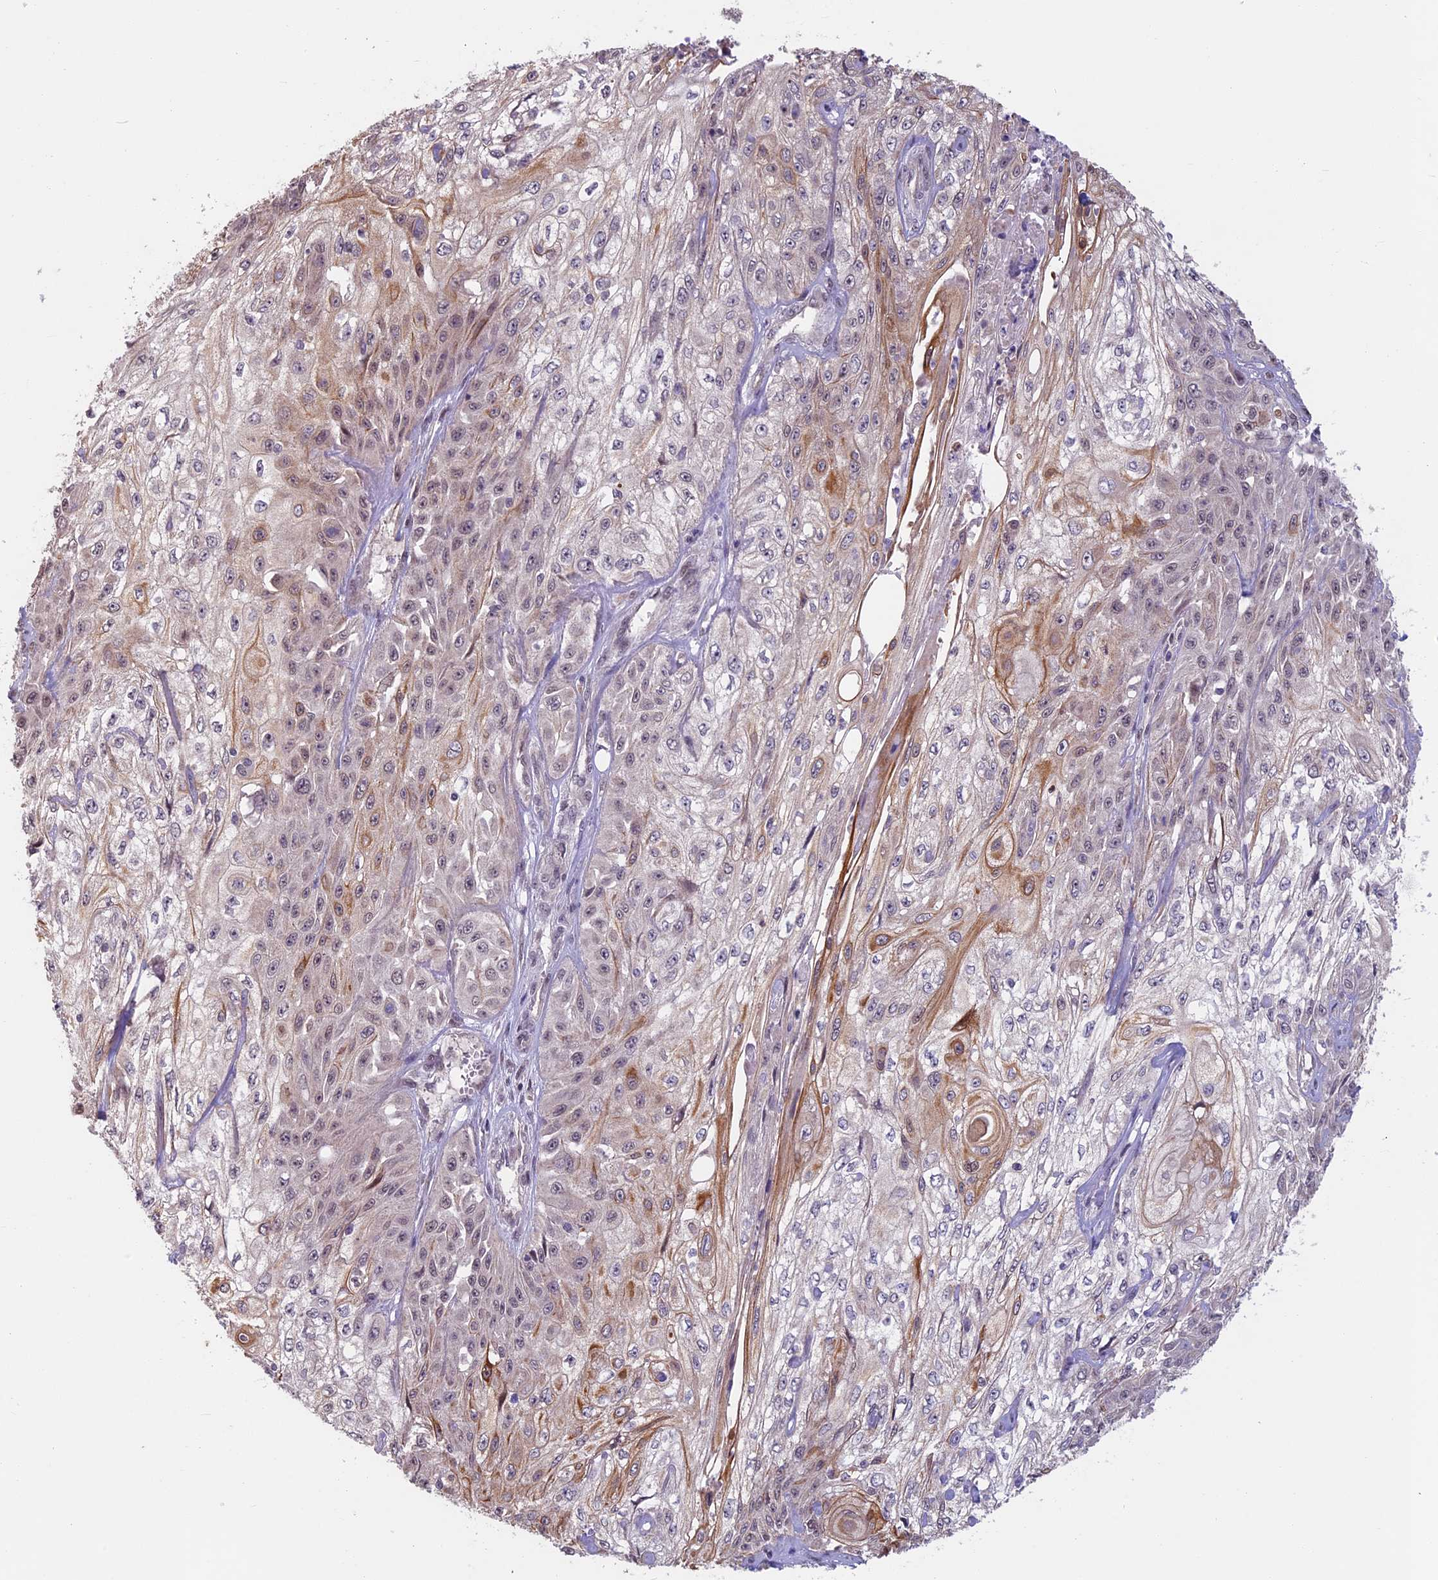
{"staining": {"intensity": "weak", "quantity": "25%-75%", "location": "cytoplasmic/membranous,nuclear"}, "tissue": "skin cancer", "cell_type": "Tumor cells", "image_type": "cancer", "snomed": [{"axis": "morphology", "description": "Squamous cell carcinoma, NOS"}, {"axis": "morphology", "description": "Squamous cell carcinoma, metastatic, NOS"}, {"axis": "topography", "description": "Skin"}, {"axis": "topography", "description": "Lymph node"}], "caption": "Brown immunohistochemical staining in metastatic squamous cell carcinoma (skin) reveals weak cytoplasmic/membranous and nuclear expression in about 25%-75% of tumor cells. (DAB IHC, brown staining for protein, blue staining for nuclei).", "gene": "SPIRE1", "patient": {"sex": "male", "age": 75}}